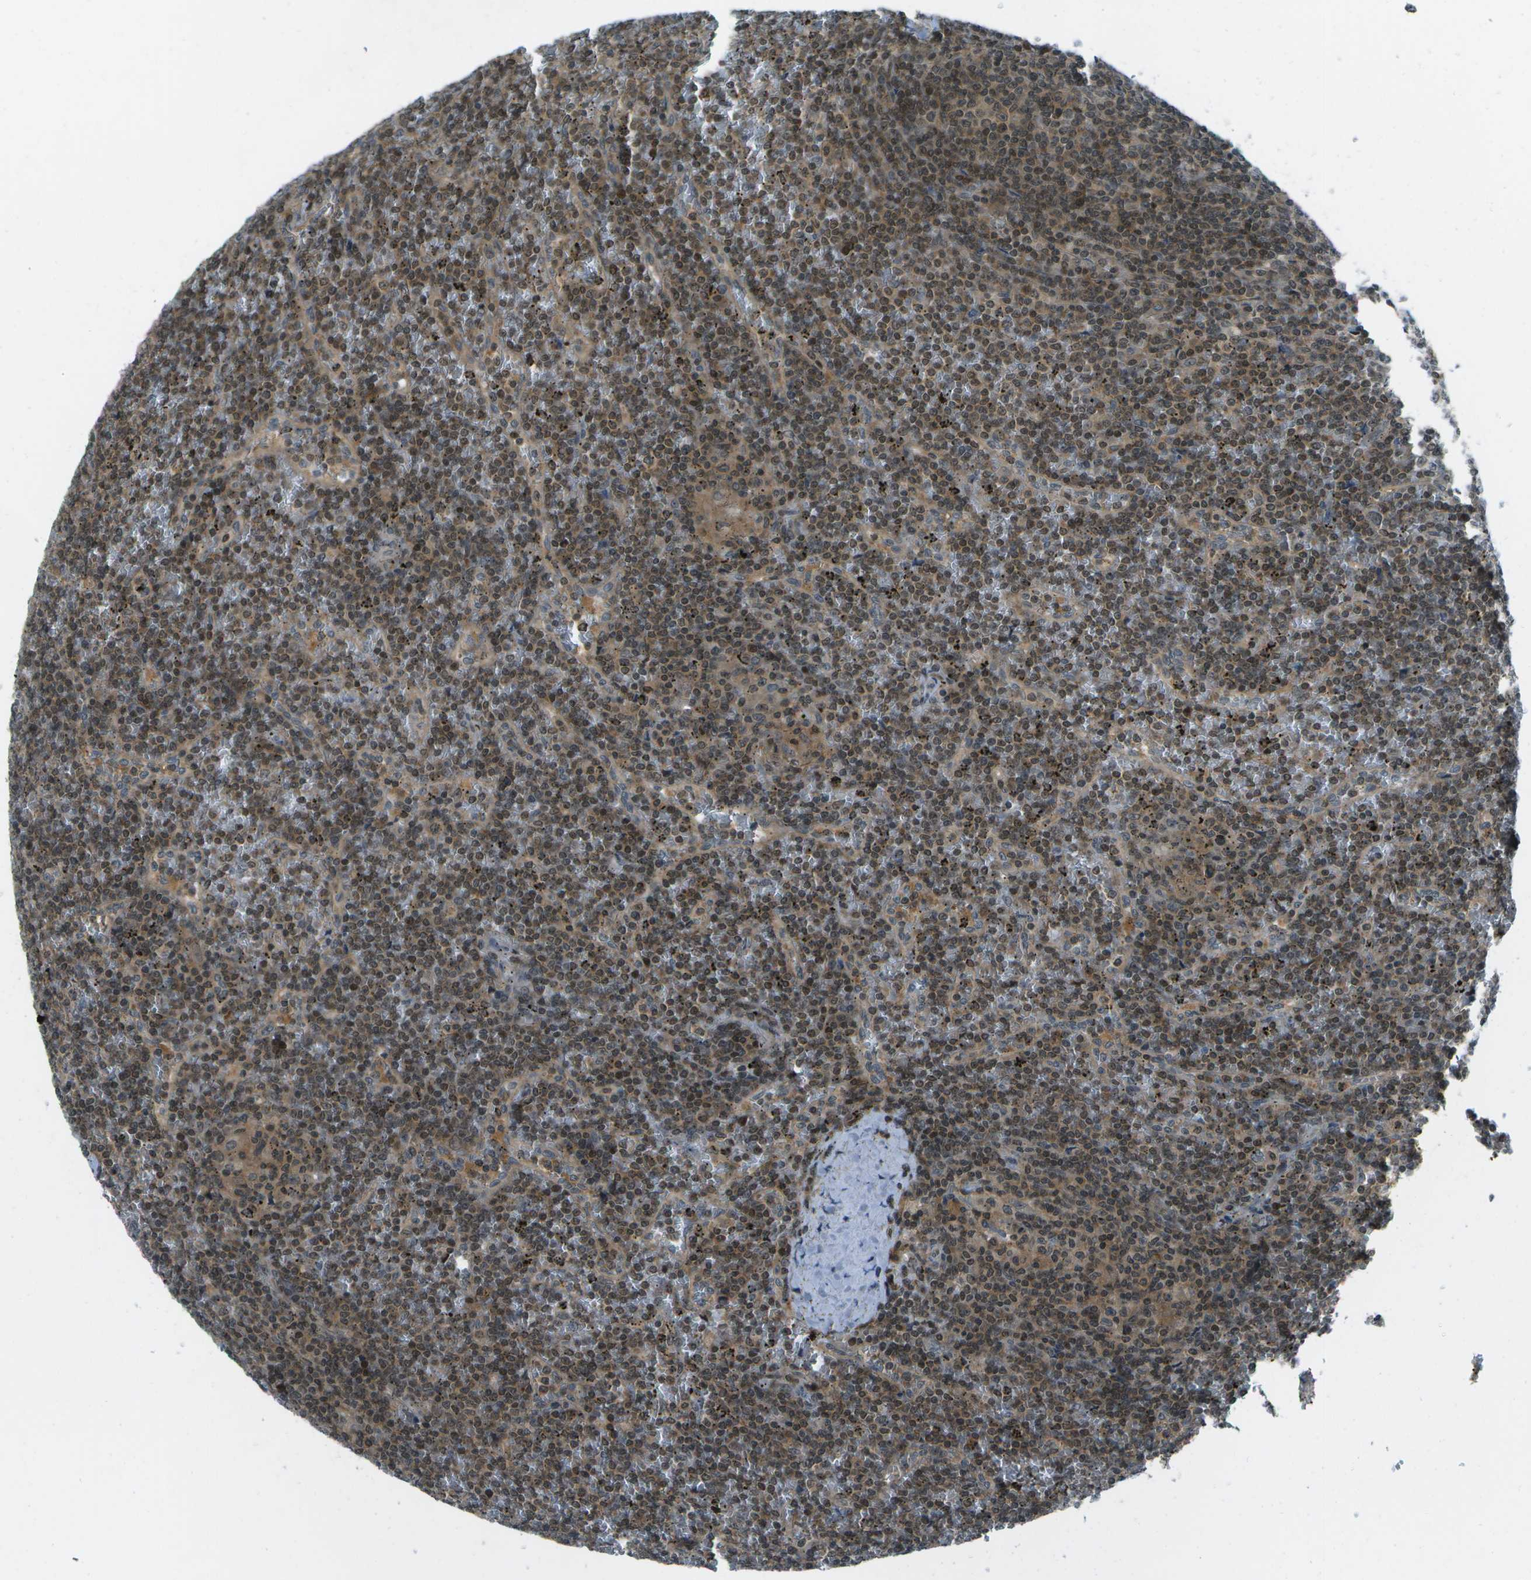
{"staining": {"intensity": "moderate", "quantity": ">75%", "location": "cytoplasmic/membranous,nuclear"}, "tissue": "lymphoma", "cell_type": "Tumor cells", "image_type": "cancer", "snomed": [{"axis": "morphology", "description": "Malignant lymphoma, non-Hodgkin's type, Low grade"}, {"axis": "topography", "description": "Spleen"}], "caption": "Immunohistochemical staining of human low-grade malignant lymphoma, non-Hodgkin's type demonstrates moderate cytoplasmic/membranous and nuclear protein expression in approximately >75% of tumor cells.", "gene": "TMEM19", "patient": {"sex": "female", "age": 19}}